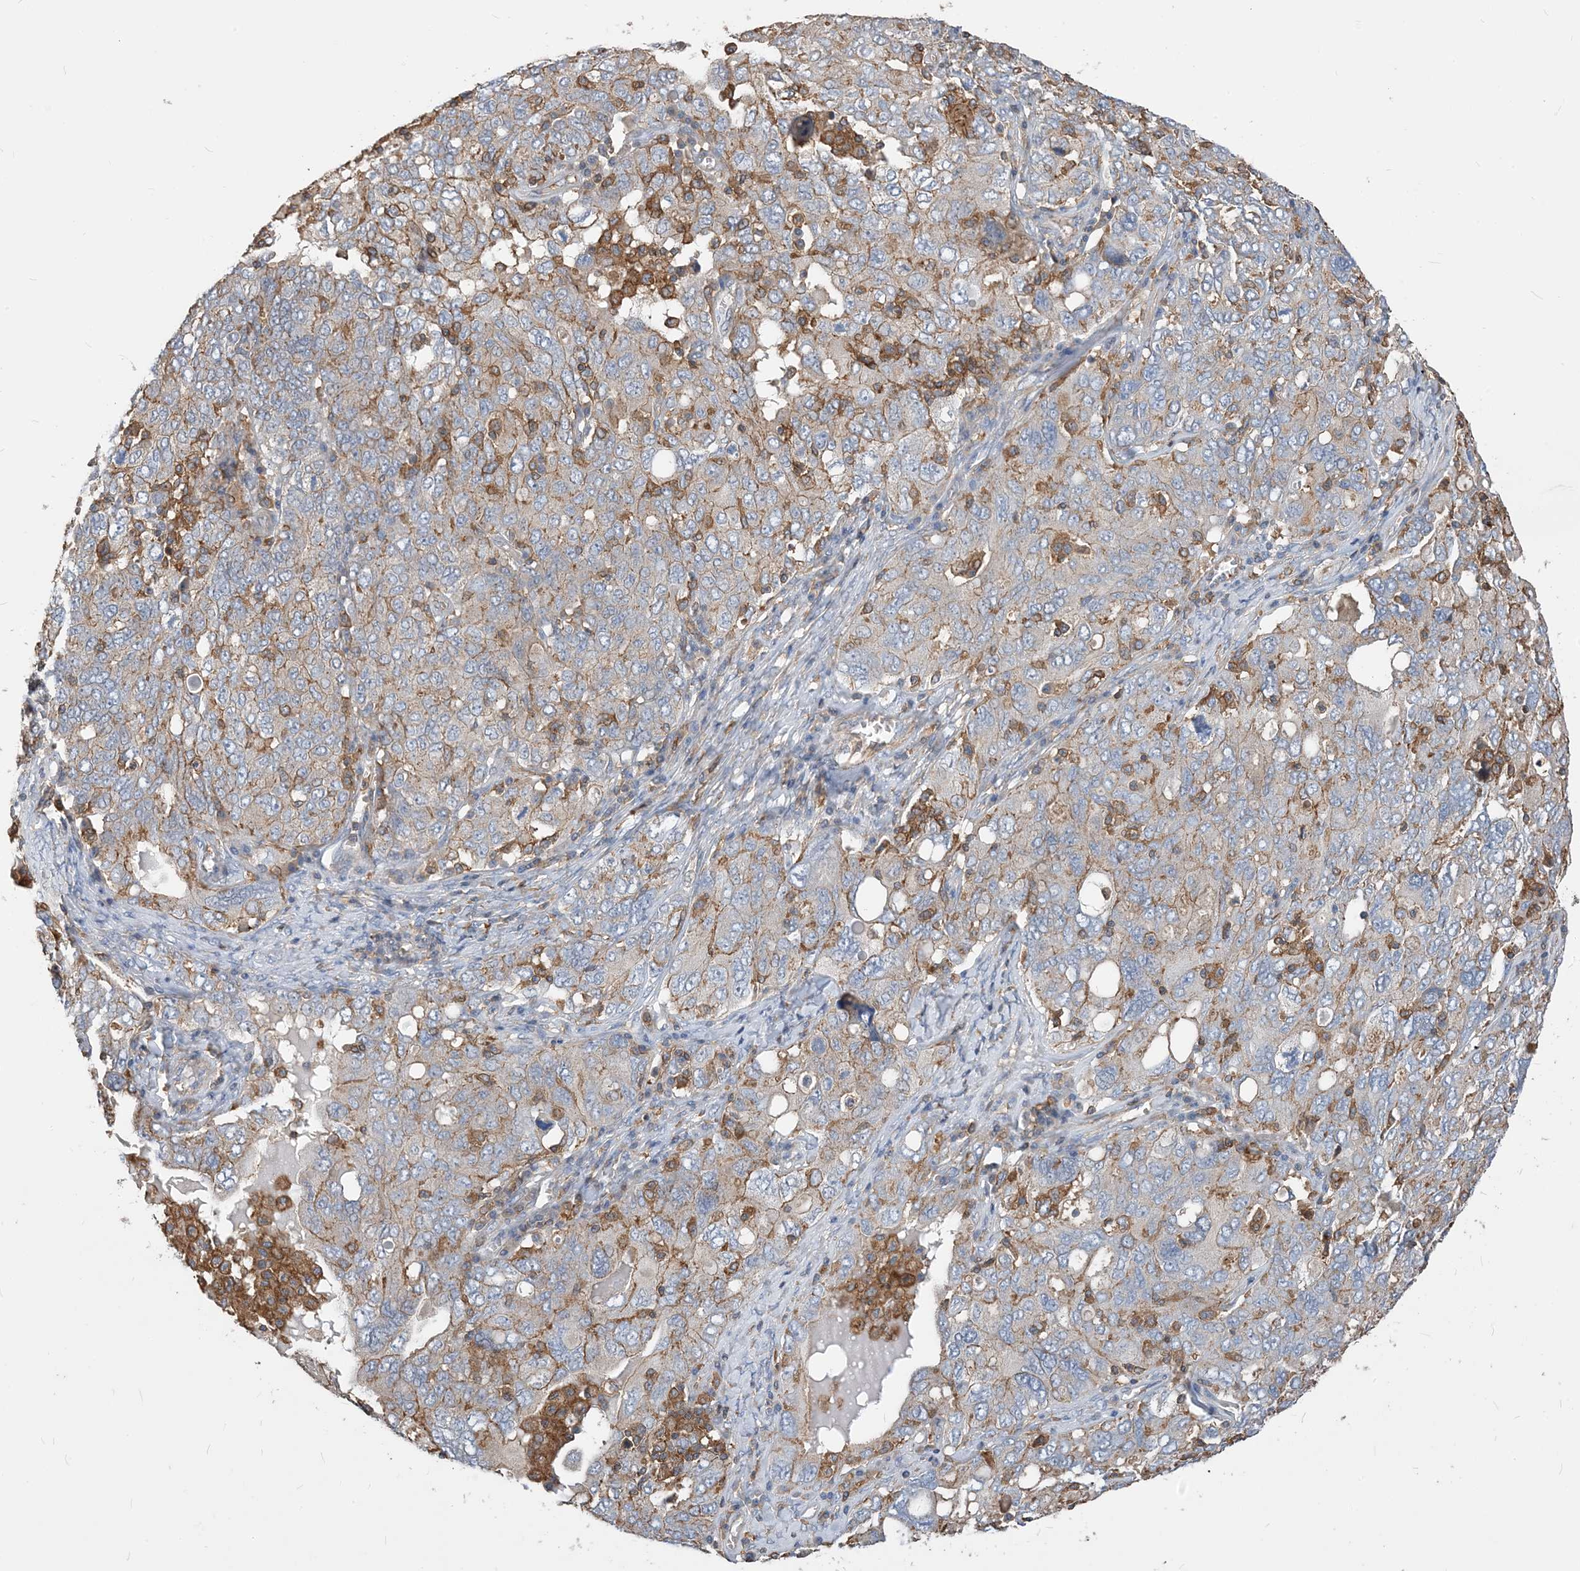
{"staining": {"intensity": "moderate", "quantity": "<25%", "location": "cytoplasmic/membranous"}, "tissue": "ovarian cancer", "cell_type": "Tumor cells", "image_type": "cancer", "snomed": [{"axis": "morphology", "description": "Carcinoma, endometroid"}, {"axis": "topography", "description": "Ovary"}], "caption": "The micrograph exhibits a brown stain indicating the presence of a protein in the cytoplasmic/membranous of tumor cells in ovarian endometroid carcinoma.", "gene": "PARVG", "patient": {"sex": "female", "age": 62}}